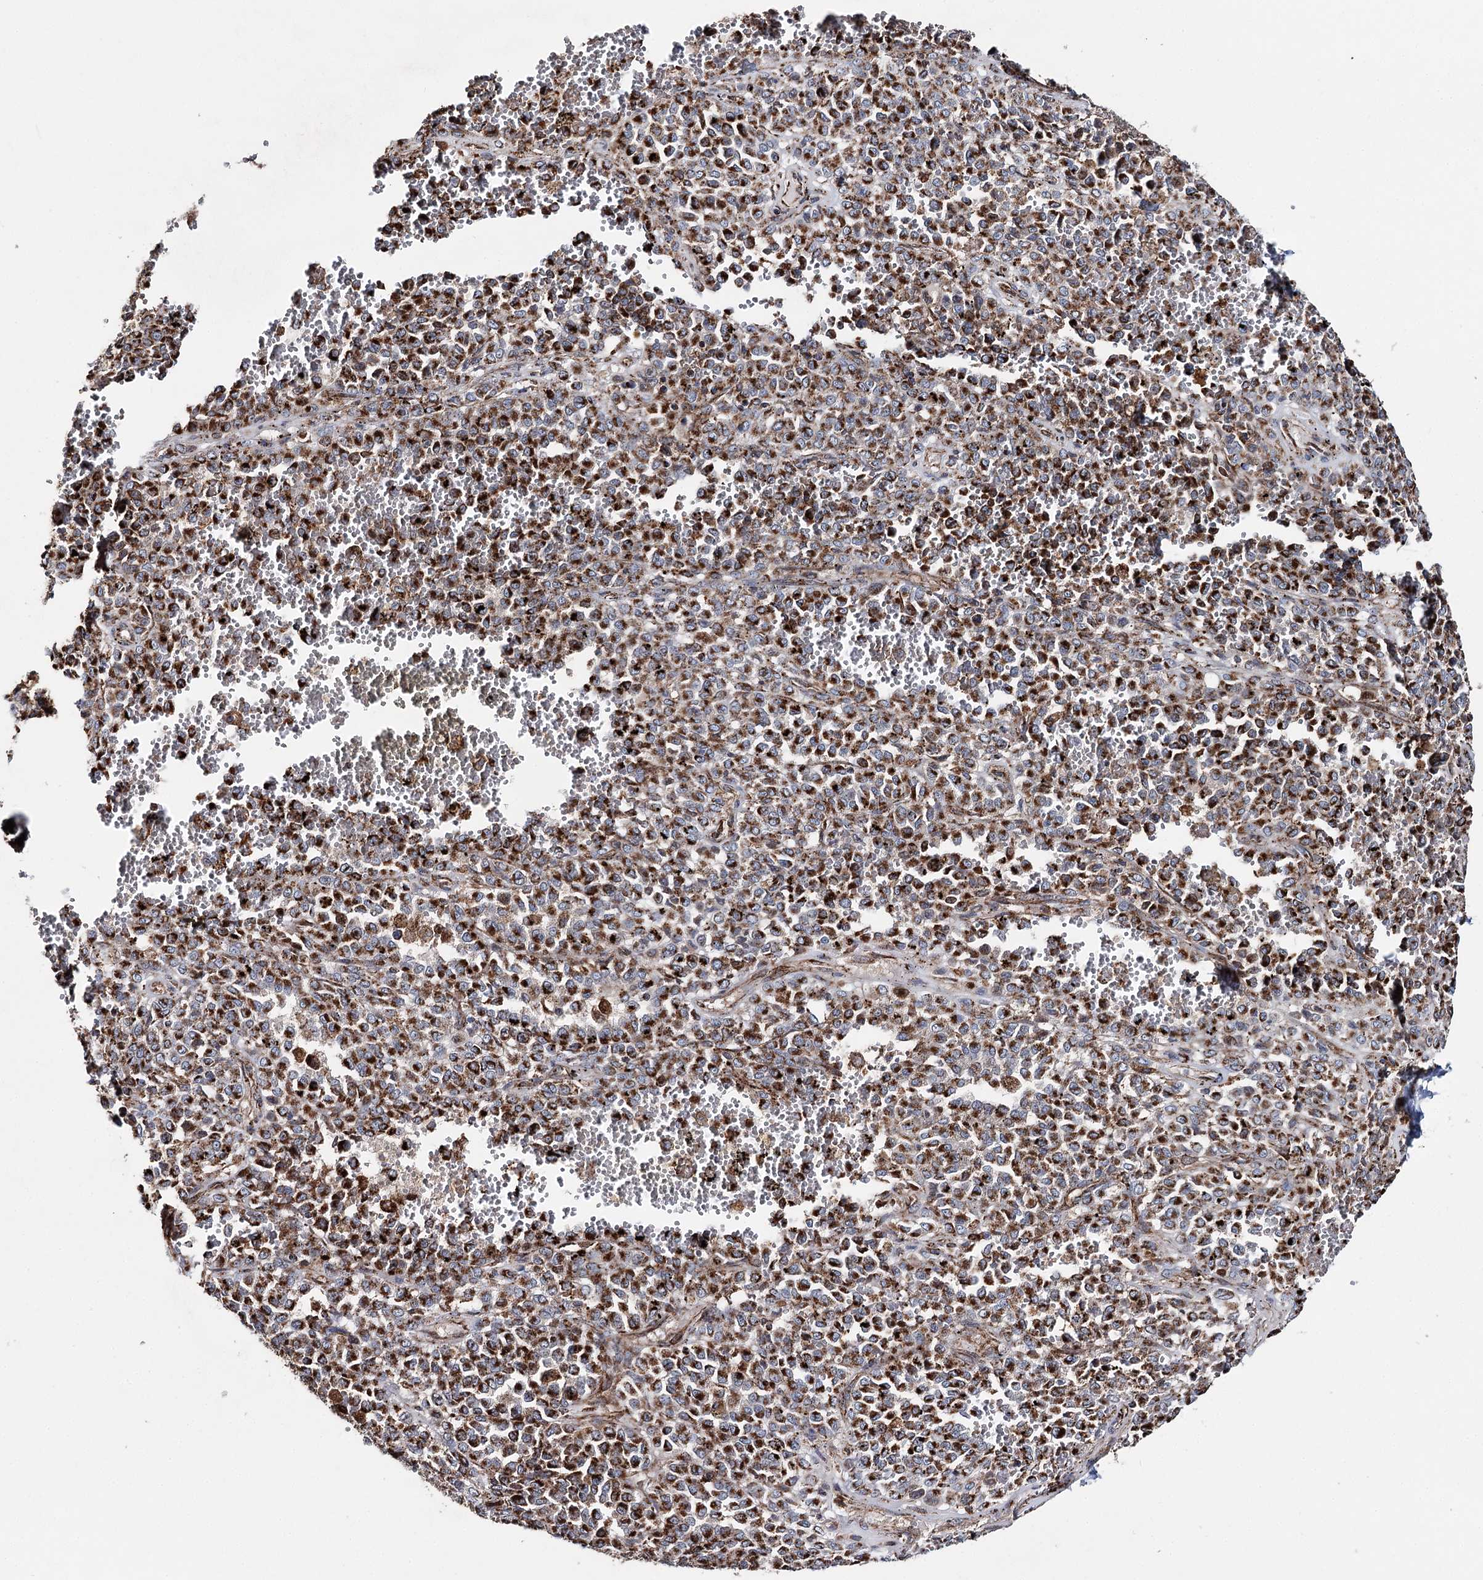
{"staining": {"intensity": "strong", "quantity": ">75%", "location": "cytoplasmic/membranous"}, "tissue": "melanoma", "cell_type": "Tumor cells", "image_type": "cancer", "snomed": [{"axis": "morphology", "description": "Malignant melanoma, Metastatic site"}, {"axis": "topography", "description": "Pancreas"}], "caption": "Malignant melanoma (metastatic site) stained for a protein demonstrates strong cytoplasmic/membranous positivity in tumor cells. Nuclei are stained in blue.", "gene": "MSANTD2", "patient": {"sex": "female", "age": 30}}